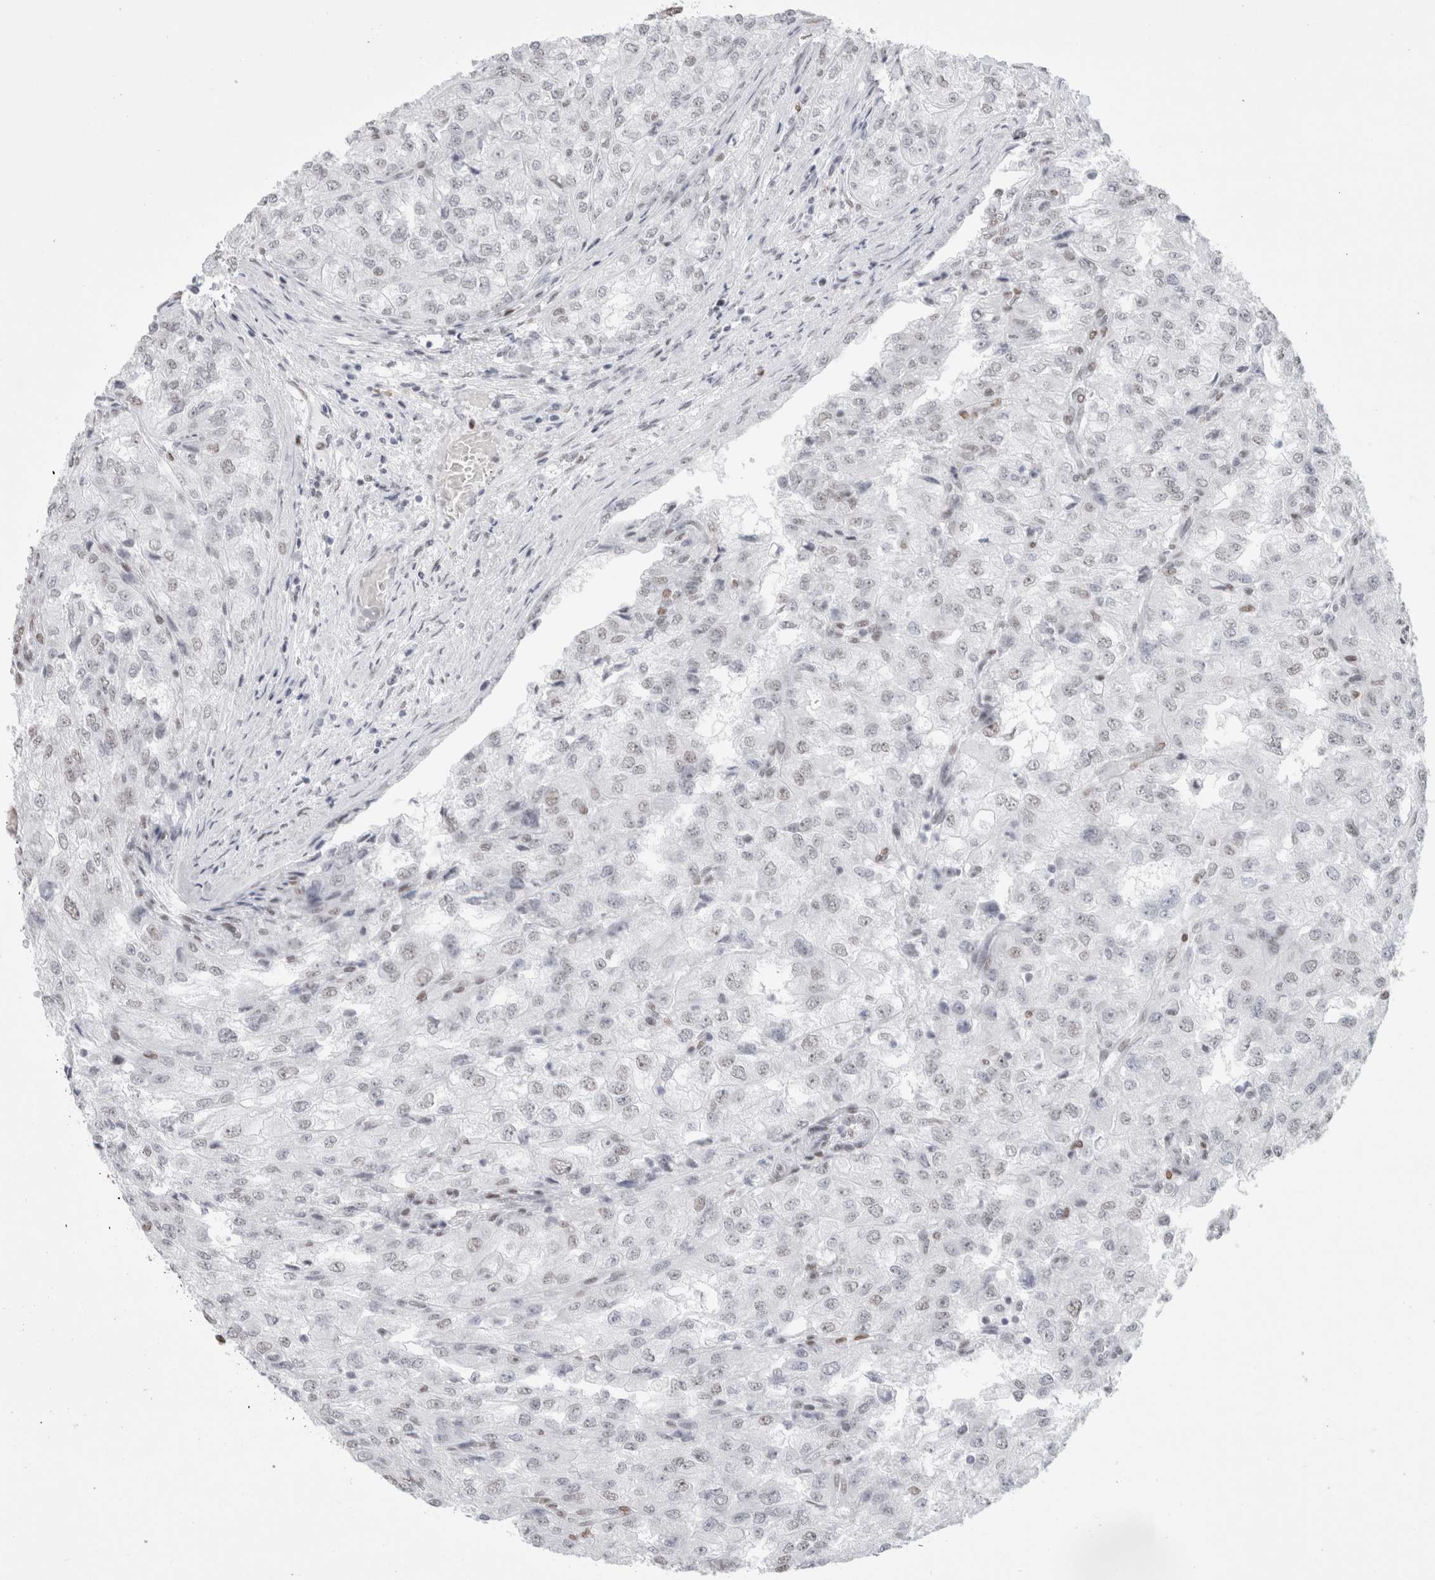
{"staining": {"intensity": "negative", "quantity": "none", "location": "none"}, "tissue": "renal cancer", "cell_type": "Tumor cells", "image_type": "cancer", "snomed": [{"axis": "morphology", "description": "Adenocarcinoma, NOS"}, {"axis": "topography", "description": "Kidney"}], "caption": "There is no significant positivity in tumor cells of adenocarcinoma (renal).", "gene": "SMARCC1", "patient": {"sex": "female", "age": 54}}